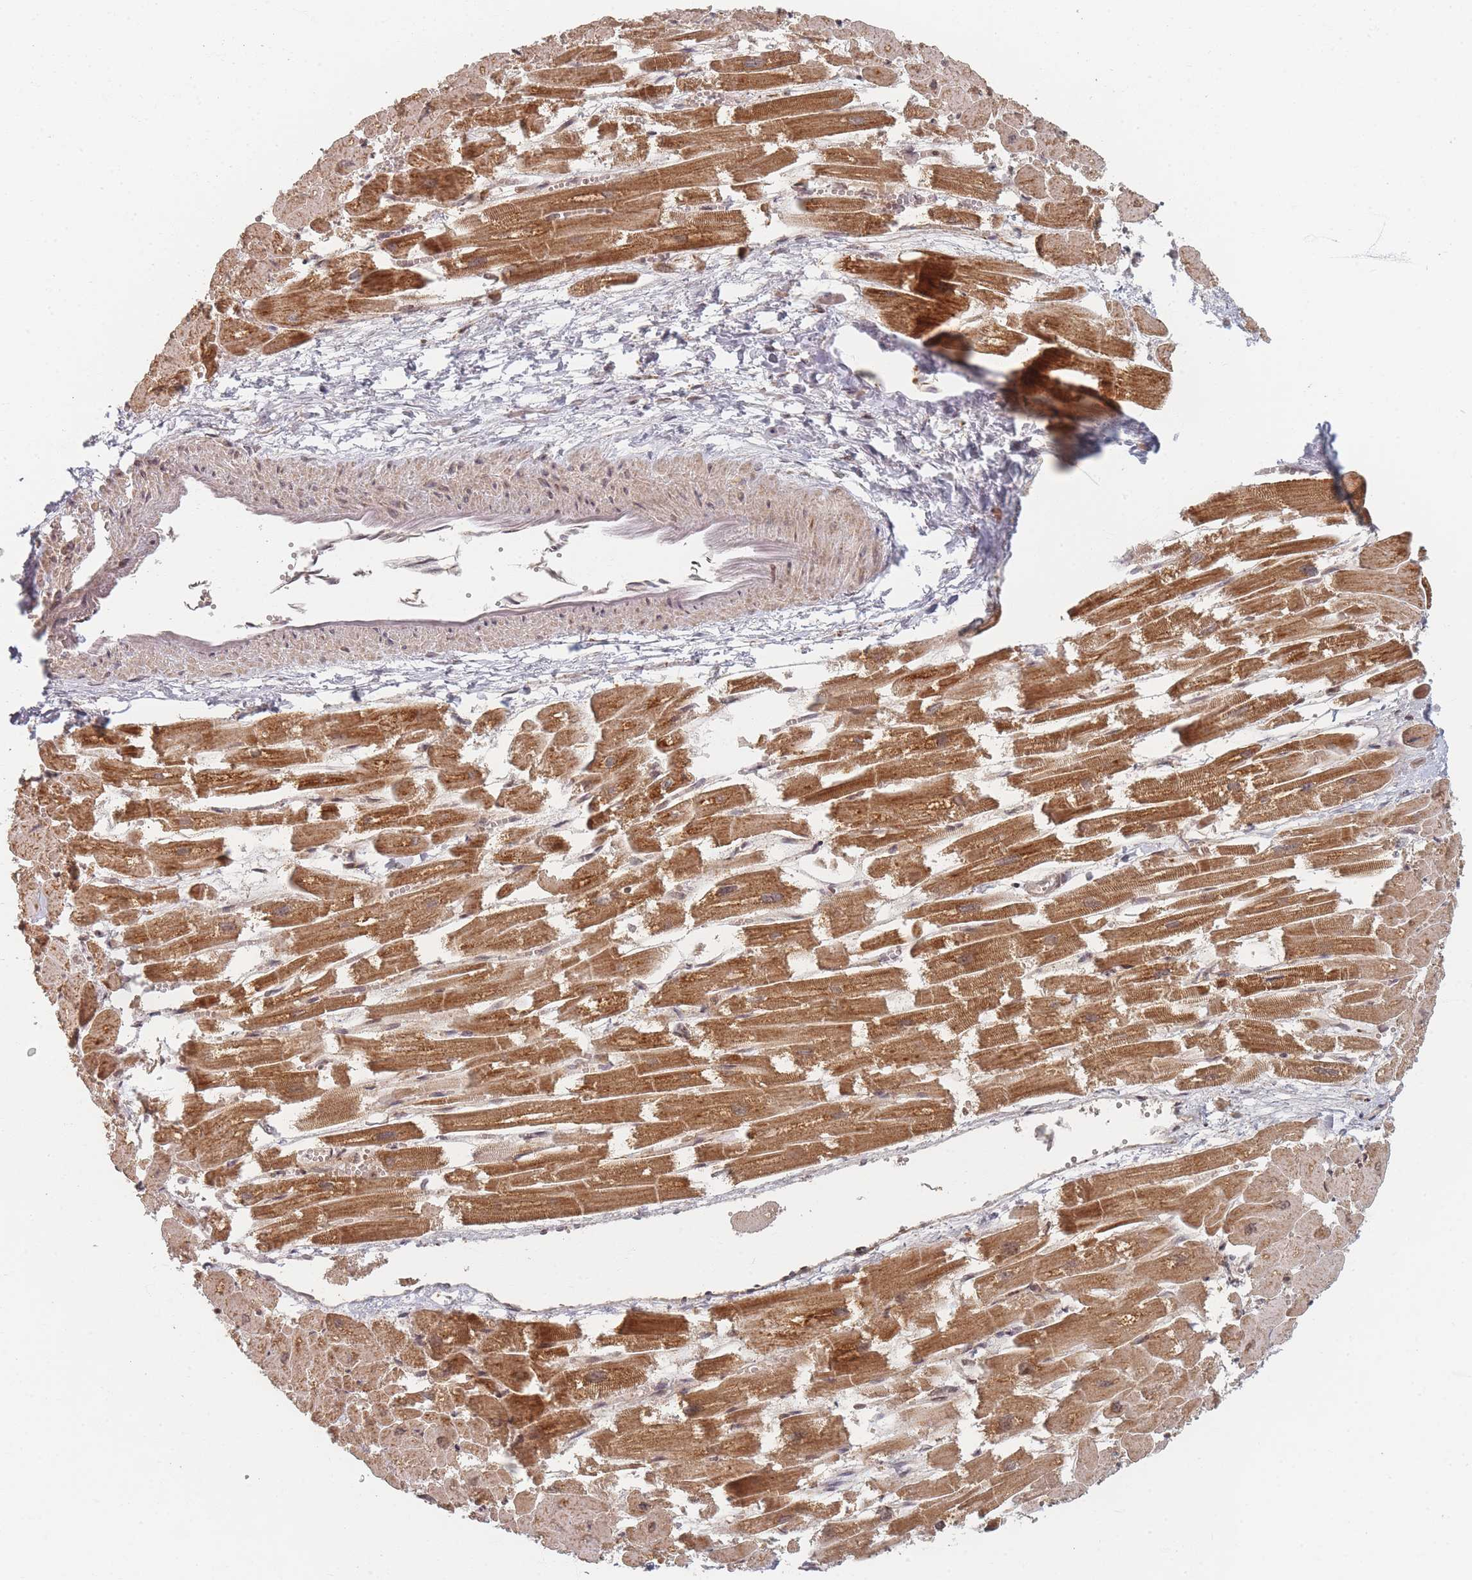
{"staining": {"intensity": "moderate", "quantity": ">75%", "location": "cytoplasmic/membranous"}, "tissue": "heart muscle", "cell_type": "Cardiomyocytes", "image_type": "normal", "snomed": [{"axis": "morphology", "description": "Normal tissue, NOS"}, {"axis": "topography", "description": "Heart"}], "caption": "The image reveals staining of unremarkable heart muscle, revealing moderate cytoplasmic/membranous protein positivity (brown color) within cardiomyocytes. (Brightfield microscopy of DAB IHC at high magnification).", "gene": "RADX", "patient": {"sex": "male", "age": 54}}